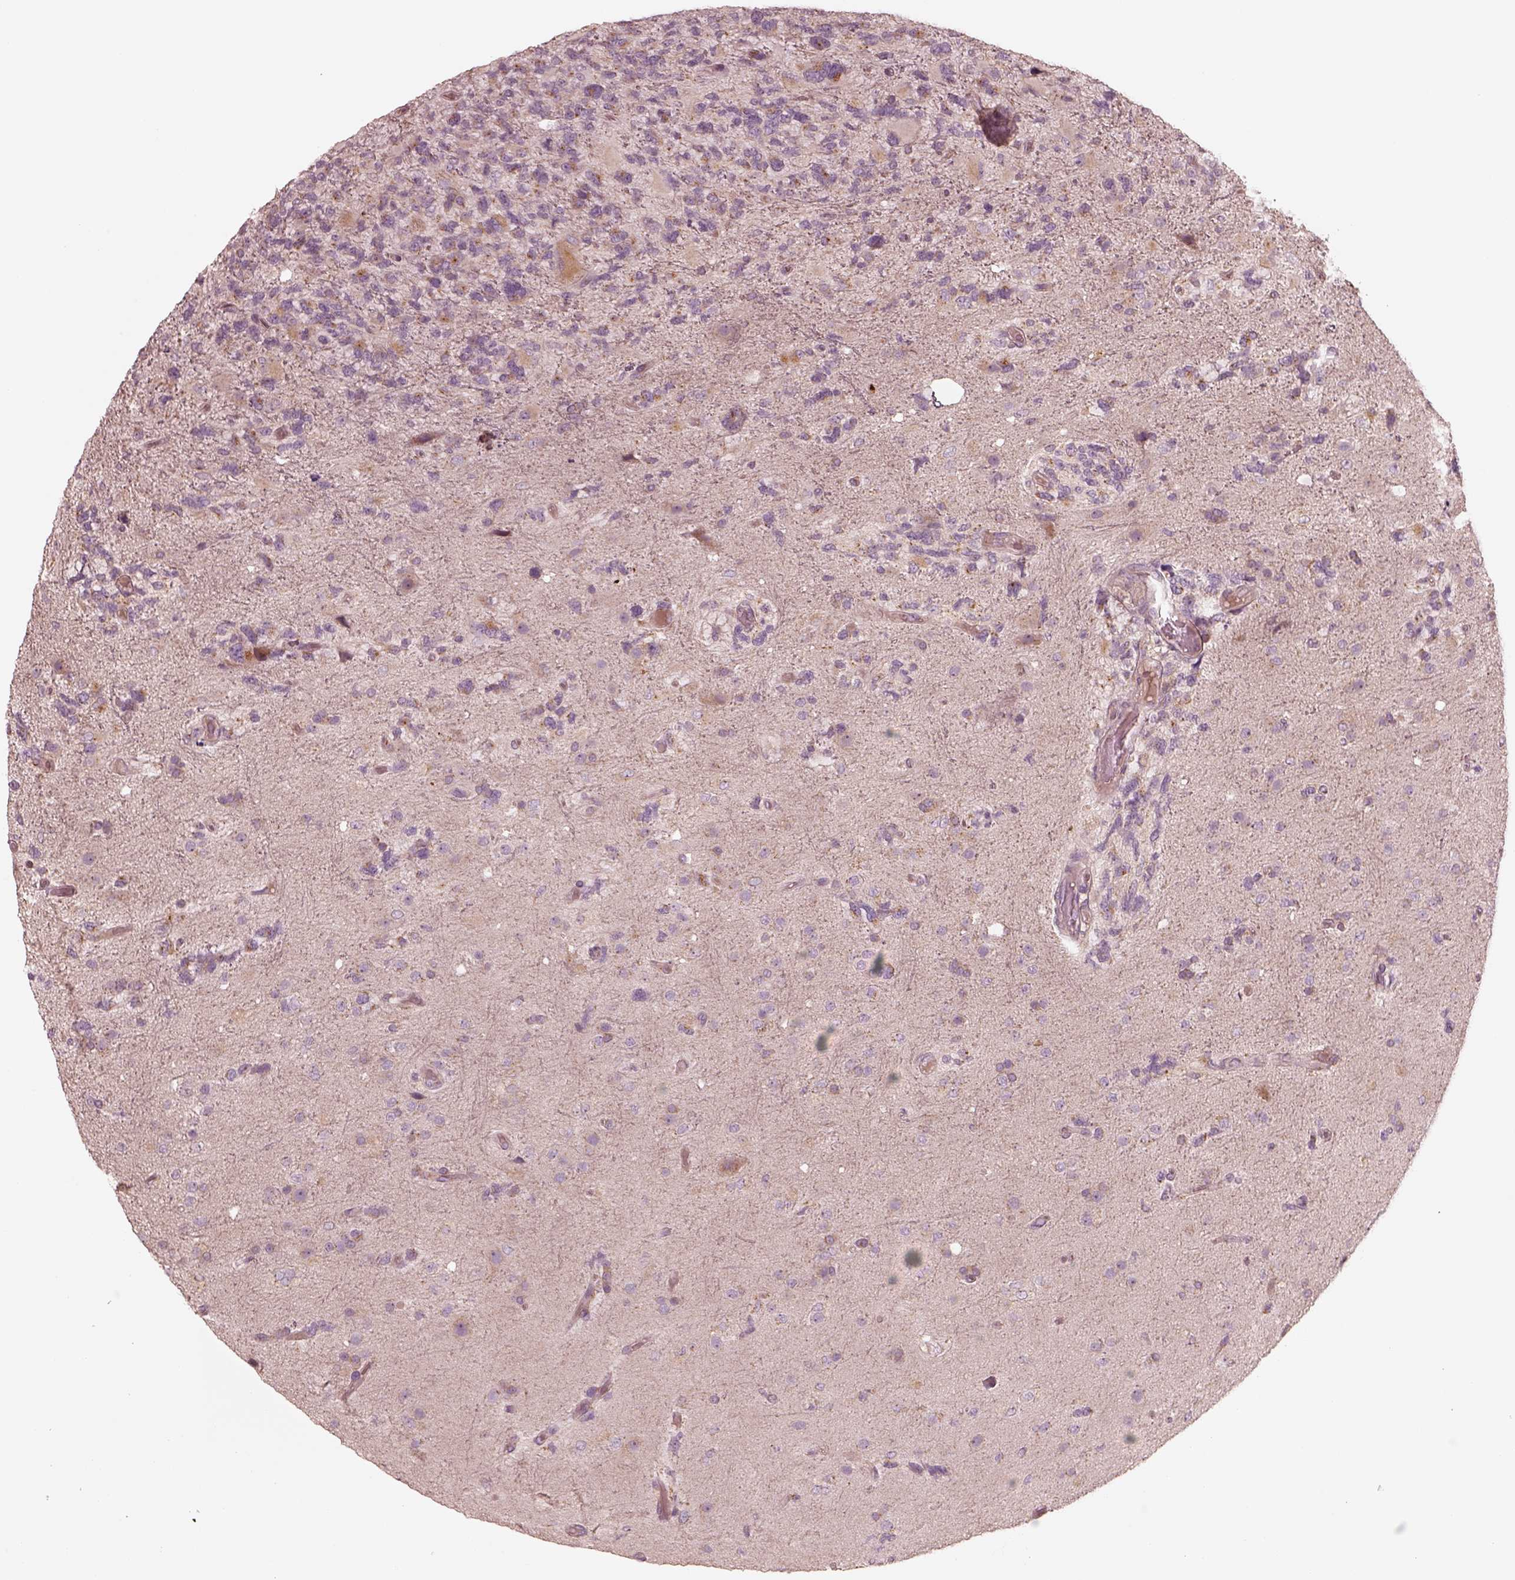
{"staining": {"intensity": "weak", "quantity": ">75%", "location": "cytoplasmic/membranous"}, "tissue": "glioma", "cell_type": "Tumor cells", "image_type": "cancer", "snomed": [{"axis": "morphology", "description": "Glioma, malignant, High grade"}, {"axis": "topography", "description": "Brain"}], "caption": "This photomicrograph displays glioma stained with immunohistochemistry (IHC) to label a protein in brown. The cytoplasmic/membranous of tumor cells show weak positivity for the protein. Nuclei are counter-stained blue.", "gene": "ABCA7", "patient": {"sex": "female", "age": 71}}